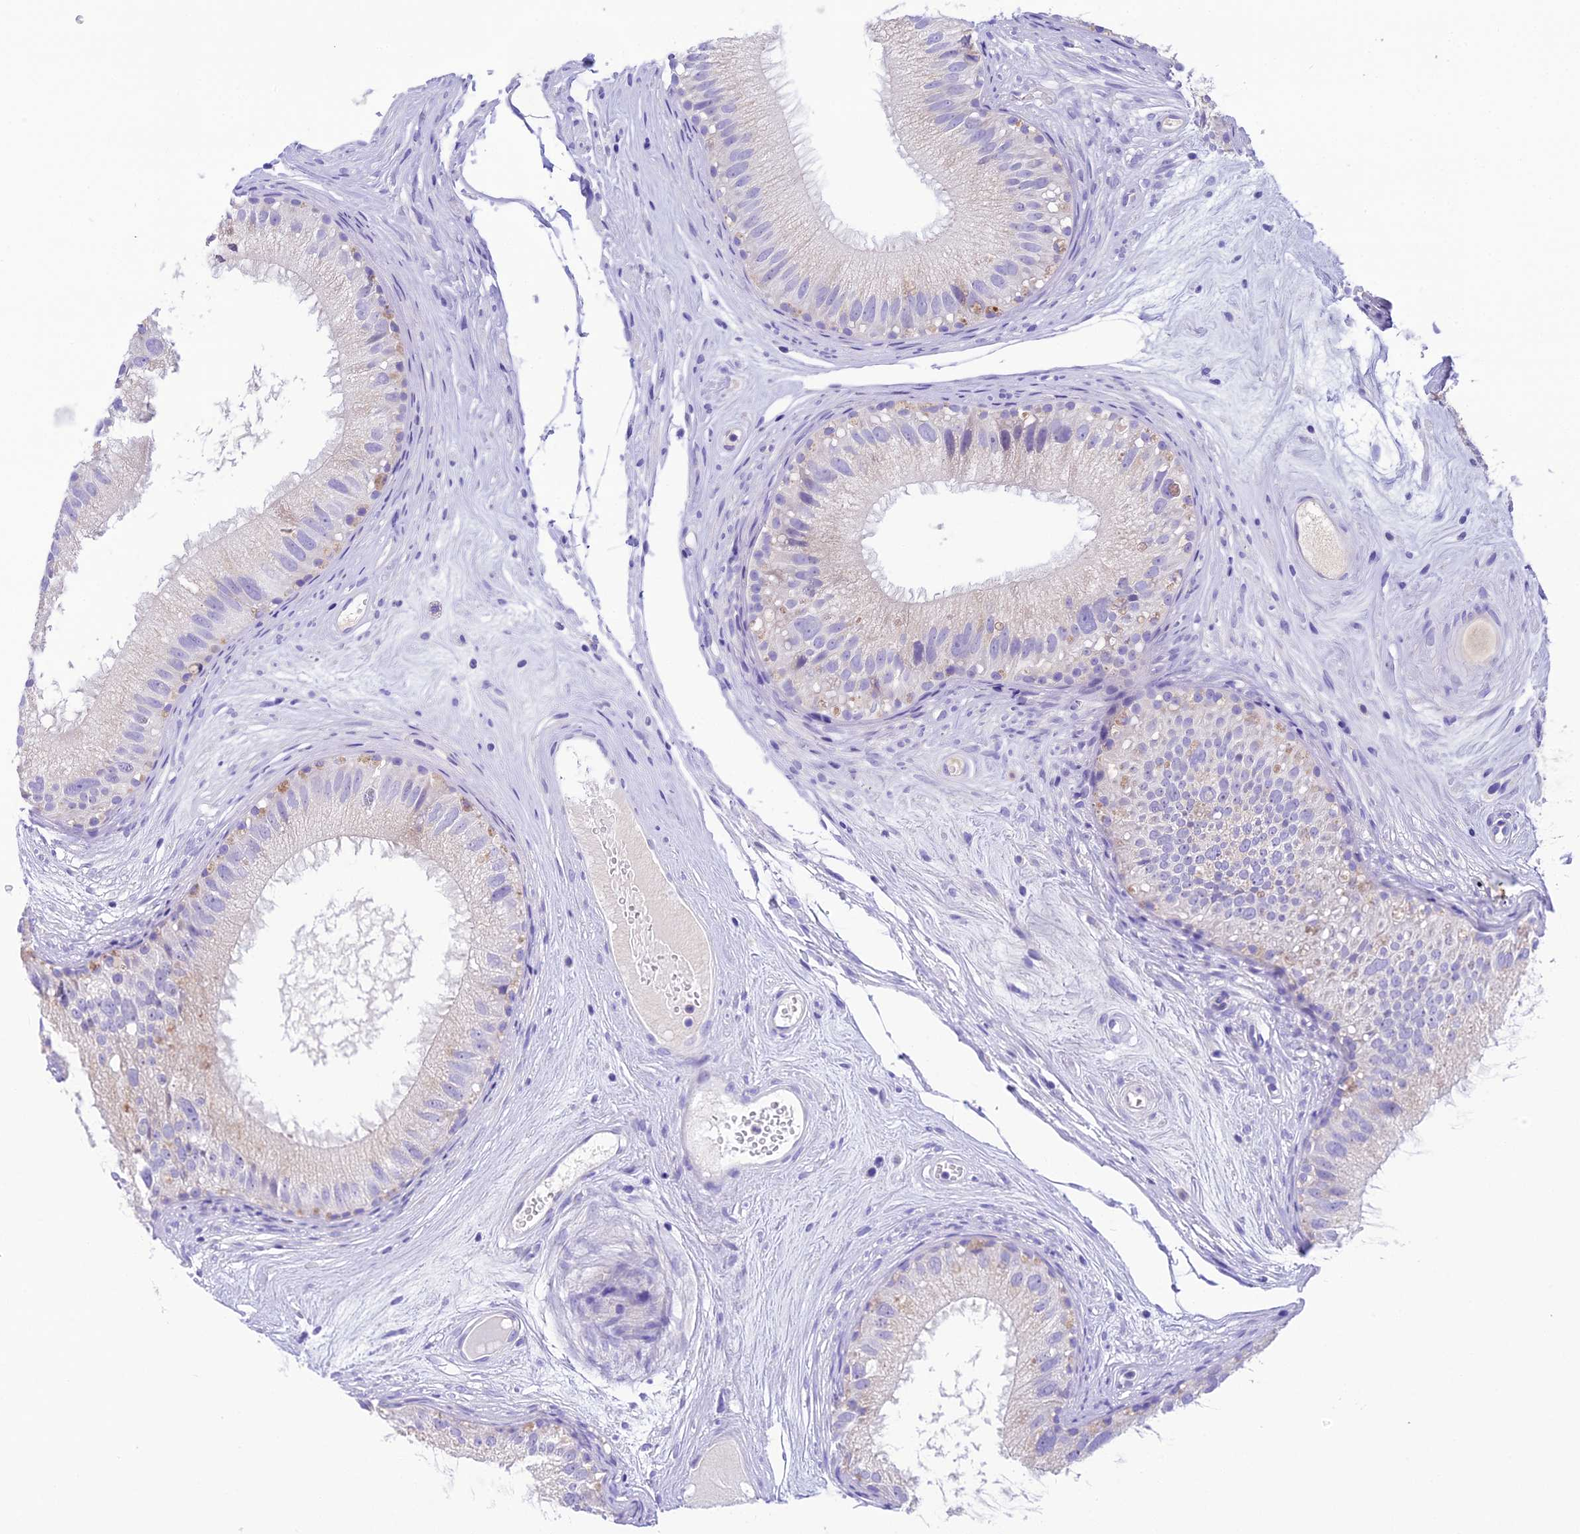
{"staining": {"intensity": "negative", "quantity": "none", "location": "none"}, "tissue": "epididymis", "cell_type": "Glandular cells", "image_type": "normal", "snomed": [{"axis": "morphology", "description": "Normal tissue, NOS"}, {"axis": "topography", "description": "Epididymis"}], "caption": "Glandular cells are negative for protein expression in benign human epididymis. (IHC, brightfield microscopy, high magnification).", "gene": "KIAA0408", "patient": {"sex": "male", "age": 77}}